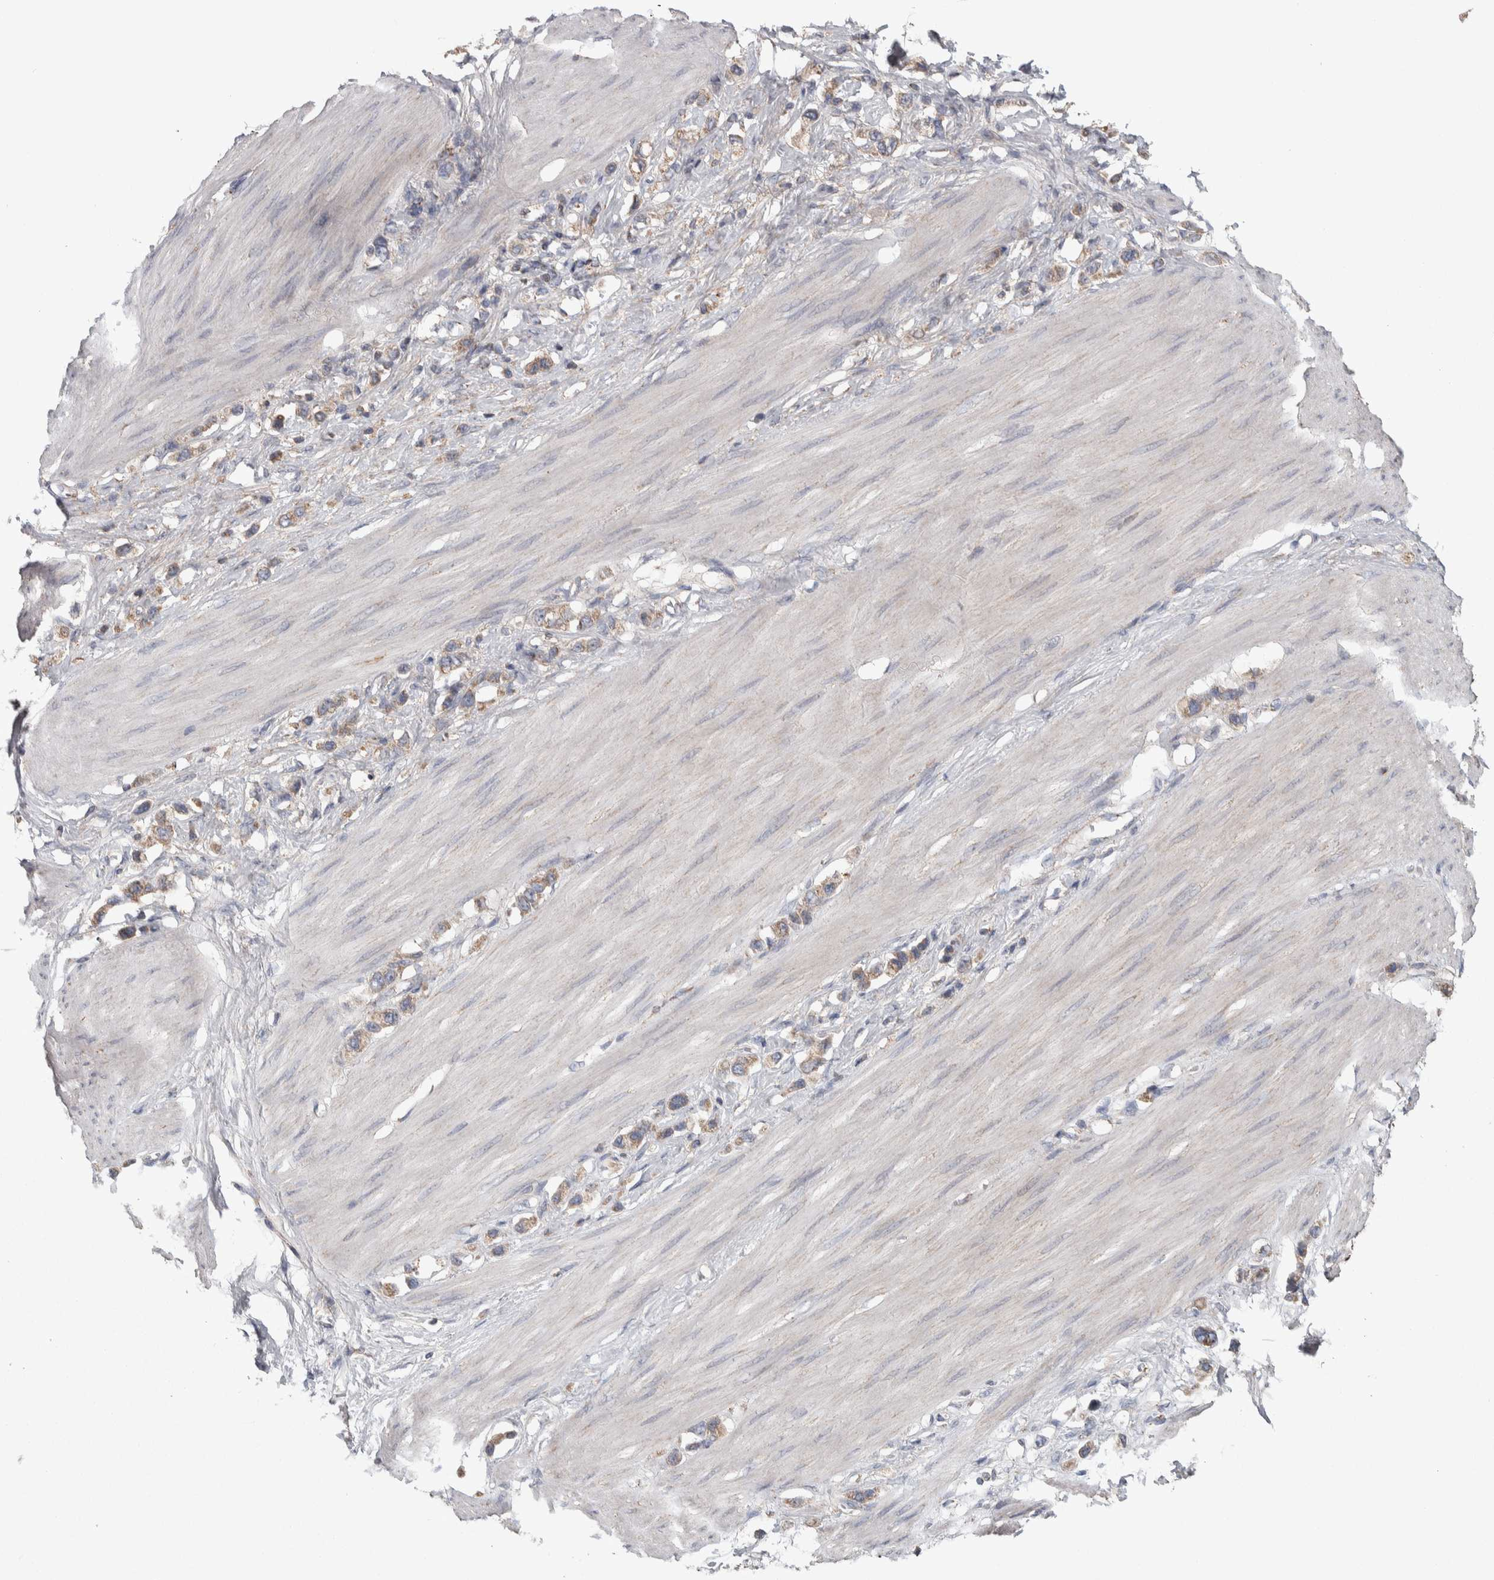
{"staining": {"intensity": "weak", "quantity": ">75%", "location": "cytoplasmic/membranous"}, "tissue": "stomach cancer", "cell_type": "Tumor cells", "image_type": "cancer", "snomed": [{"axis": "morphology", "description": "Adenocarcinoma, NOS"}, {"axis": "topography", "description": "Stomach"}], "caption": "A histopathology image of human adenocarcinoma (stomach) stained for a protein exhibits weak cytoplasmic/membranous brown staining in tumor cells.", "gene": "SCO1", "patient": {"sex": "female", "age": 65}}